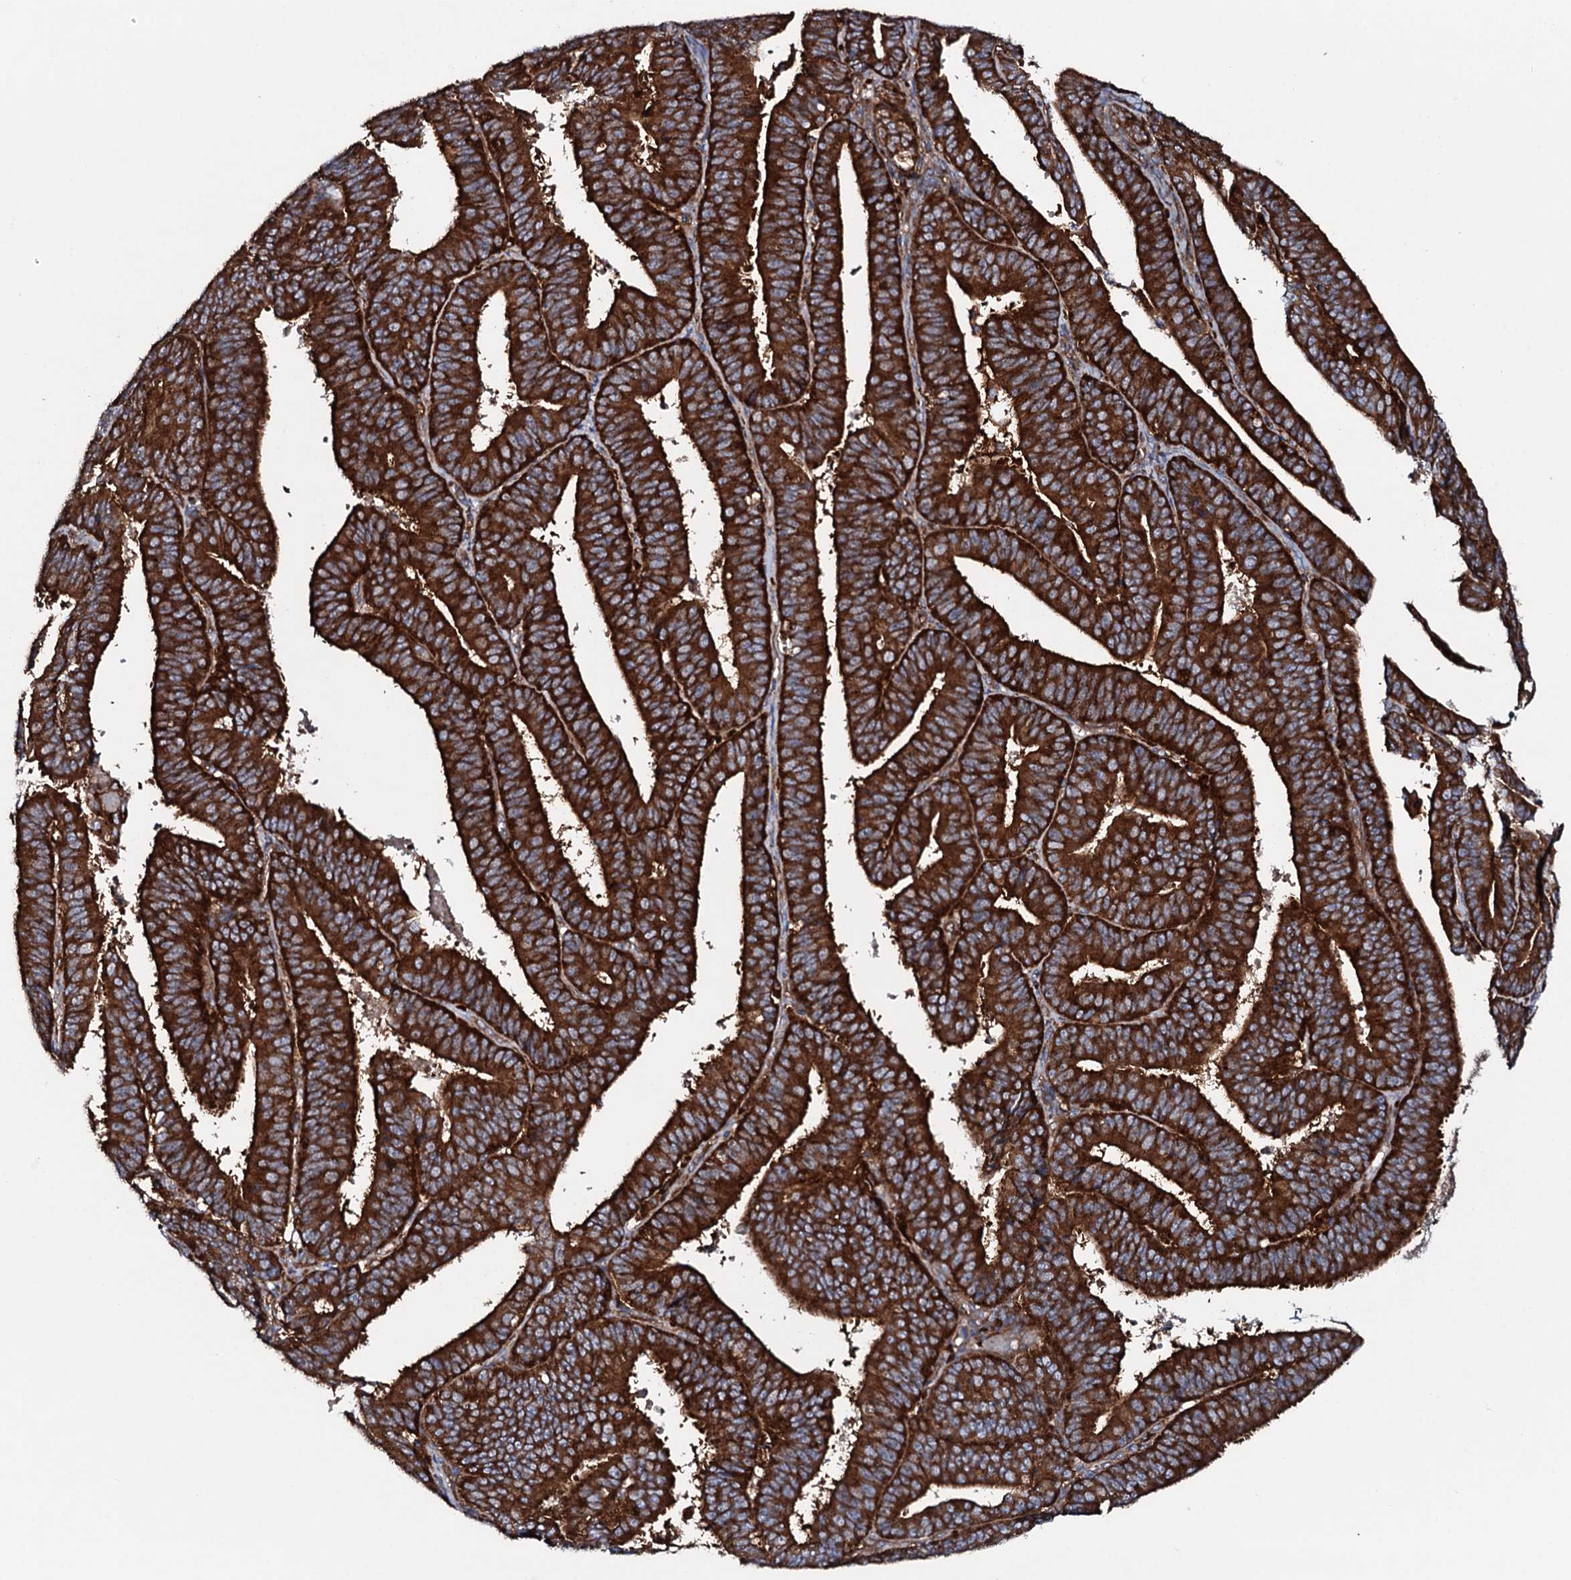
{"staining": {"intensity": "strong", "quantity": ">75%", "location": "cytoplasmic/membranous"}, "tissue": "endometrial cancer", "cell_type": "Tumor cells", "image_type": "cancer", "snomed": [{"axis": "morphology", "description": "Adenocarcinoma, NOS"}, {"axis": "topography", "description": "Endometrium"}], "caption": "Endometrial cancer tissue exhibits strong cytoplasmic/membranous staining in approximately >75% of tumor cells (brown staining indicates protein expression, while blue staining denotes nuclei).", "gene": "P2RX4", "patient": {"sex": "female", "age": 73}}